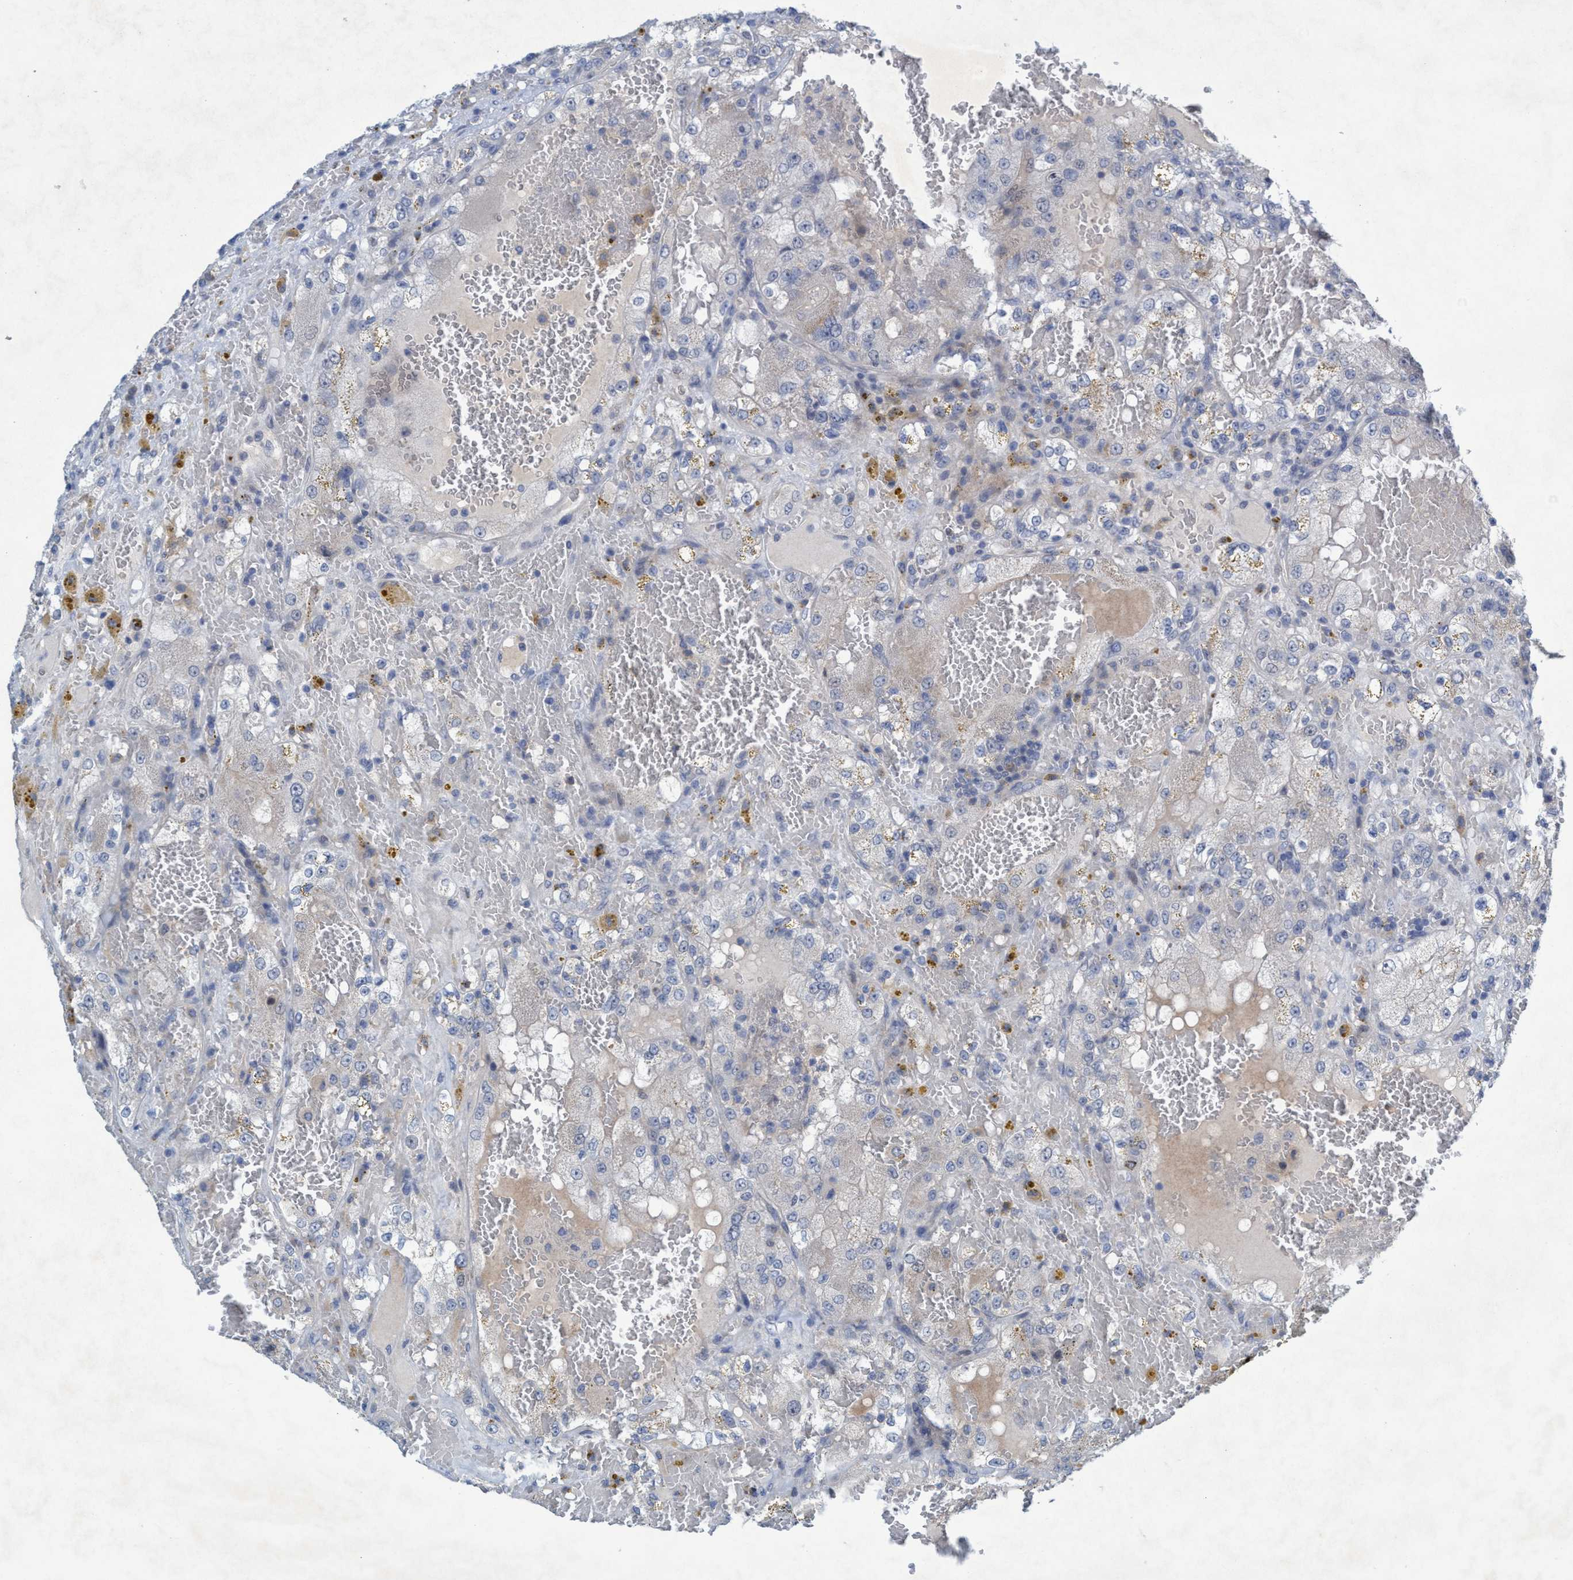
{"staining": {"intensity": "negative", "quantity": "none", "location": "none"}, "tissue": "renal cancer", "cell_type": "Tumor cells", "image_type": "cancer", "snomed": [{"axis": "morphology", "description": "Normal tissue, NOS"}, {"axis": "morphology", "description": "Adenocarcinoma, NOS"}, {"axis": "topography", "description": "Kidney"}], "caption": "A high-resolution photomicrograph shows immunohistochemistry staining of adenocarcinoma (renal), which exhibits no significant expression in tumor cells.", "gene": "RNF208", "patient": {"sex": "male", "age": 61}}